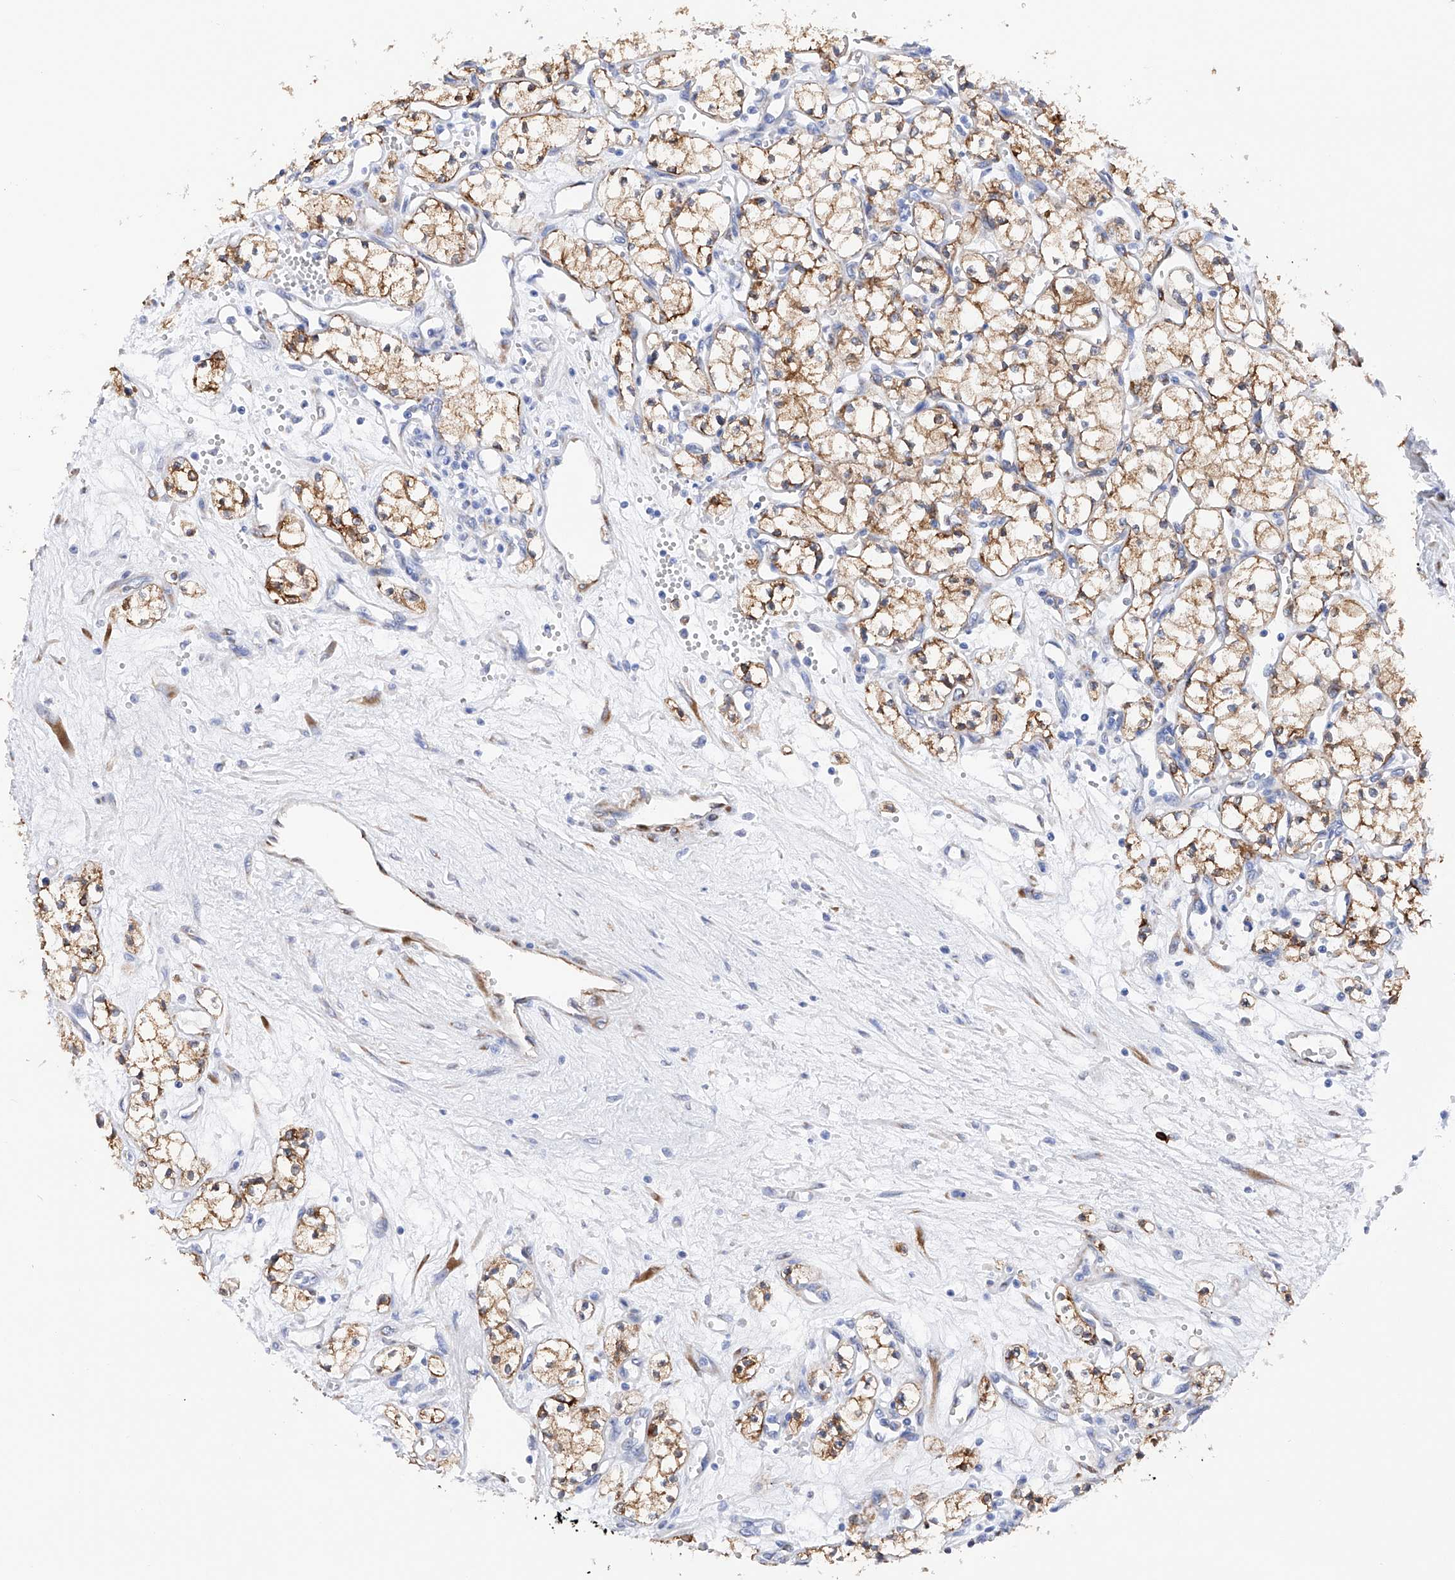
{"staining": {"intensity": "moderate", "quantity": ">75%", "location": "cytoplasmic/membranous"}, "tissue": "renal cancer", "cell_type": "Tumor cells", "image_type": "cancer", "snomed": [{"axis": "morphology", "description": "Adenocarcinoma, NOS"}, {"axis": "topography", "description": "Kidney"}], "caption": "Renal cancer (adenocarcinoma) stained for a protein reveals moderate cytoplasmic/membranous positivity in tumor cells. Ihc stains the protein in brown and the nuclei are stained blue.", "gene": "PDIA5", "patient": {"sex": "male", "age": 59}}